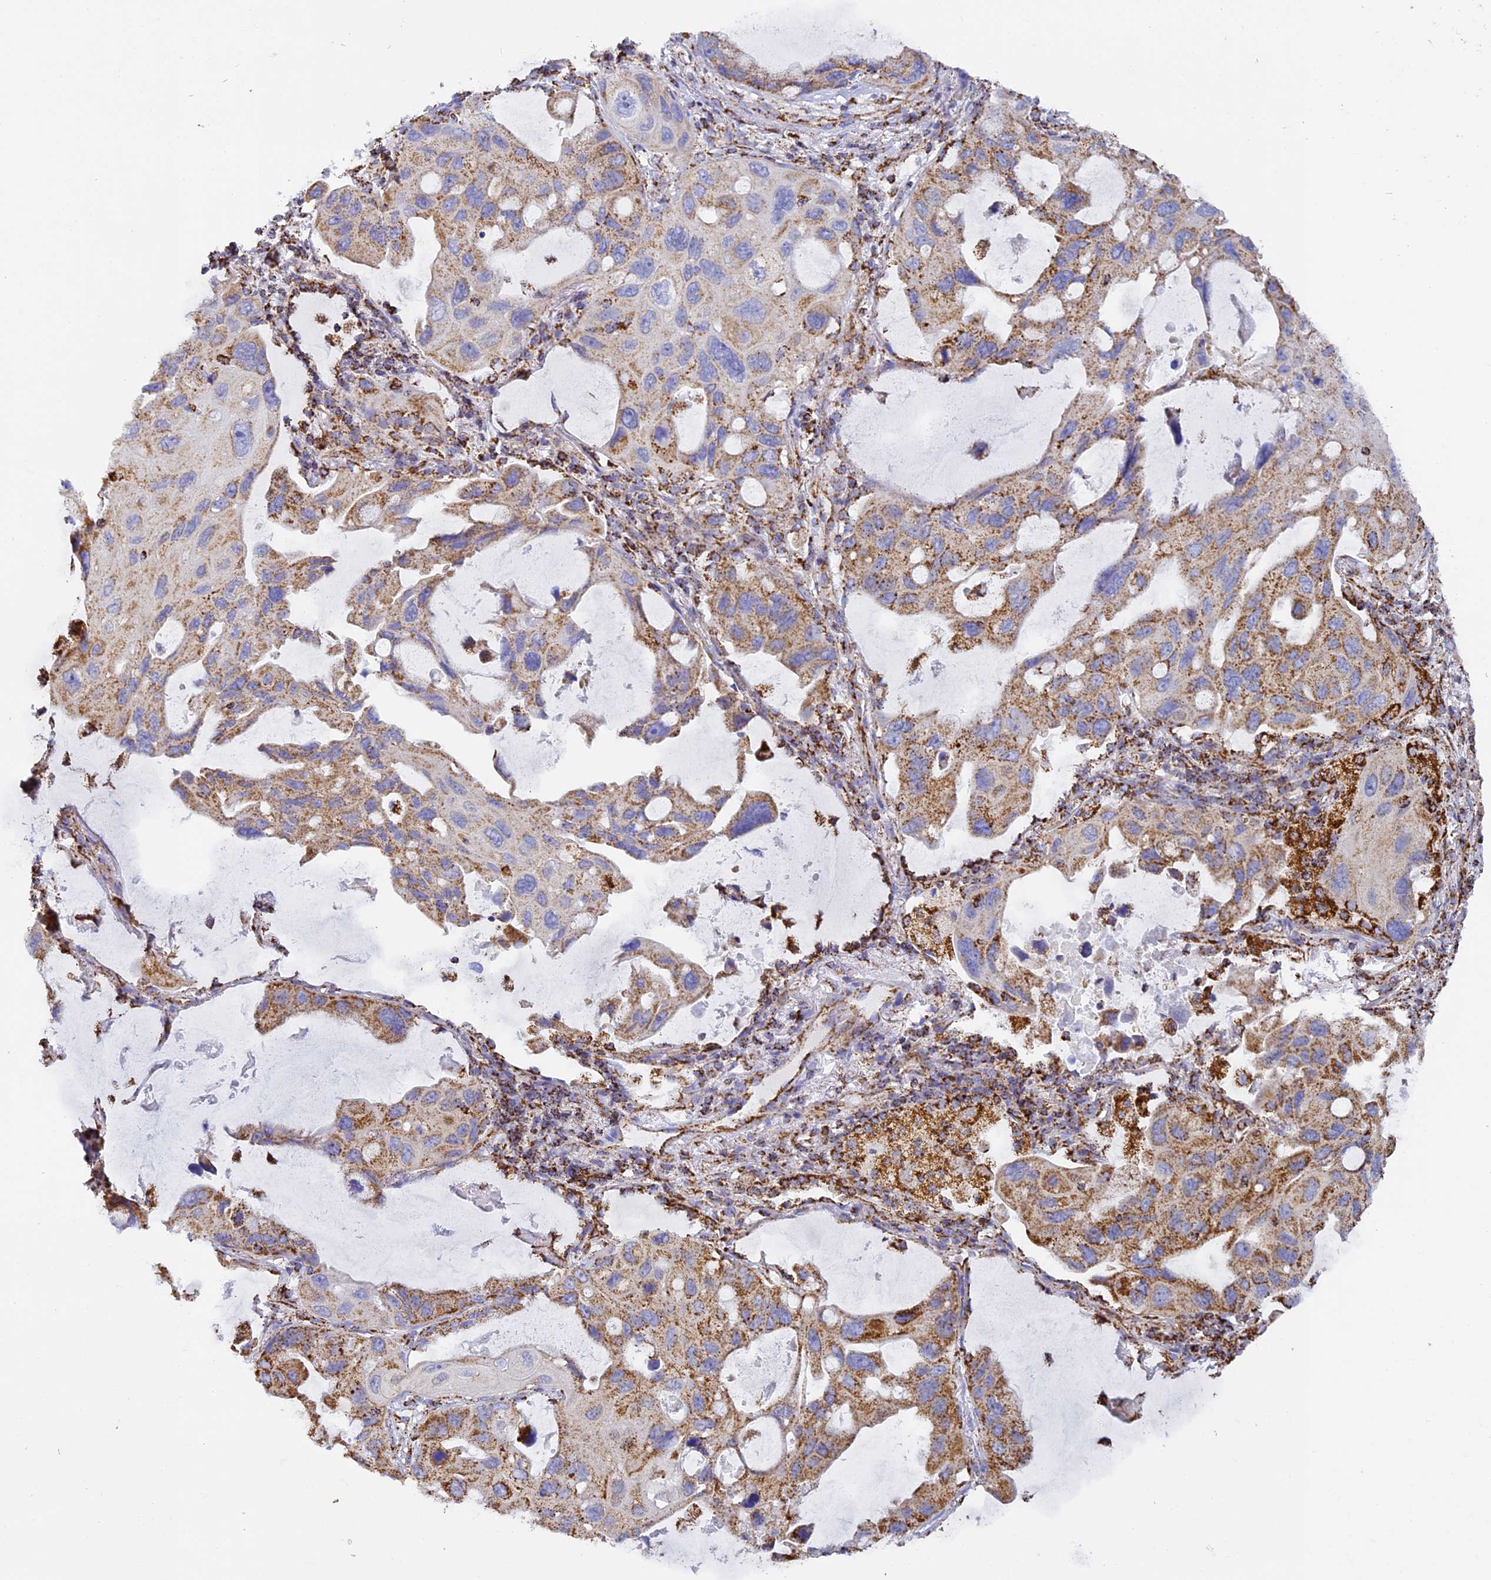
{"staining": {"intensity": "moderate", "quantity": "25%-75%", "location": "cytoplasmic/membranous"}, "tissue": "lung cancer", "cell_type": "Tumor cells", "image_type": "cancer", "snomed": [{"axis": "morphology", "description": "Squamous cell carcinoma, NOS"}, {"axis": "topography", "description": "Lung"}], "caption": "An immunohistochemistry (IHC) histopathology image of tumor tissue is shown. Protein staining in brown shows moderate cytoplasmic/membranous positivity in lung squamous cell carcinoma within tumor cells. The protein is stained brown, and the nuclei are stained in blue (DAB (3,3'-diaminobenzidine) IHC with brightfield microscopy, high magnification).", "gene": "STK17A", "patient": {"sex": "female", "age": 73}}